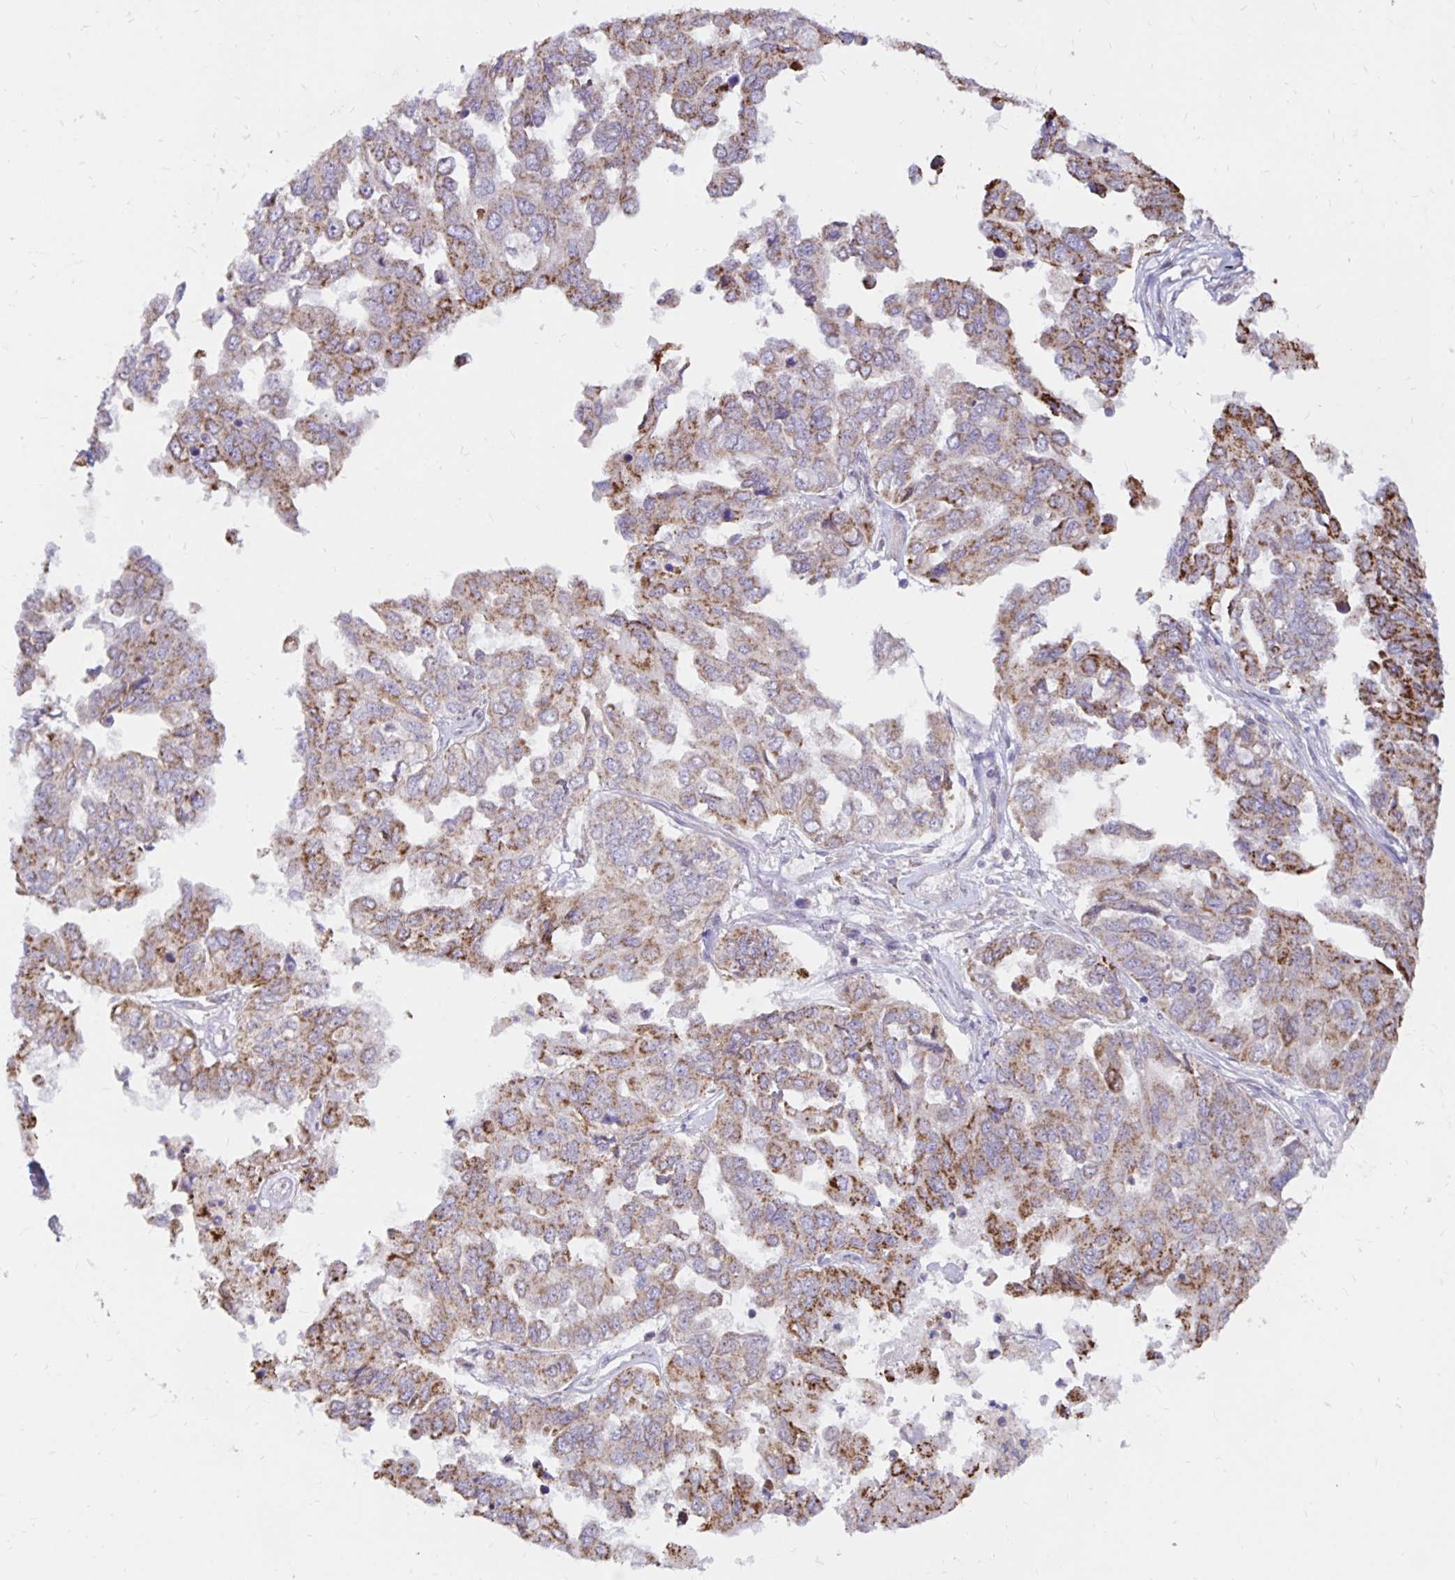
{"staining": {"intensity": "moderate", "quantity": "25%-75%", "location": "cytoplasmic/membranous"}, "tissue": "ovarian cancer", "cell_type": "Tumor cells", "image_type": "cancer", "snomed": [{"axis": "morphology", "description": "Cystadenocarcinoma, serous, NOS"}, {"axis": "topography", "description": "Ovary"}], "caption": "Immunohistochemical staining of ovarian cancer (serous cystadenocarcinoma) displays medium levels of moderate cytoplasmic/membranous staining in approximately 25%-75% of tumor cells. The staining is performed using DAB brown chromogen to label protein expression. The nuclei are counter-stained blue using hematoxylin.", "gene": "IER3", "patient": {"sex": "female", "age": 53}}